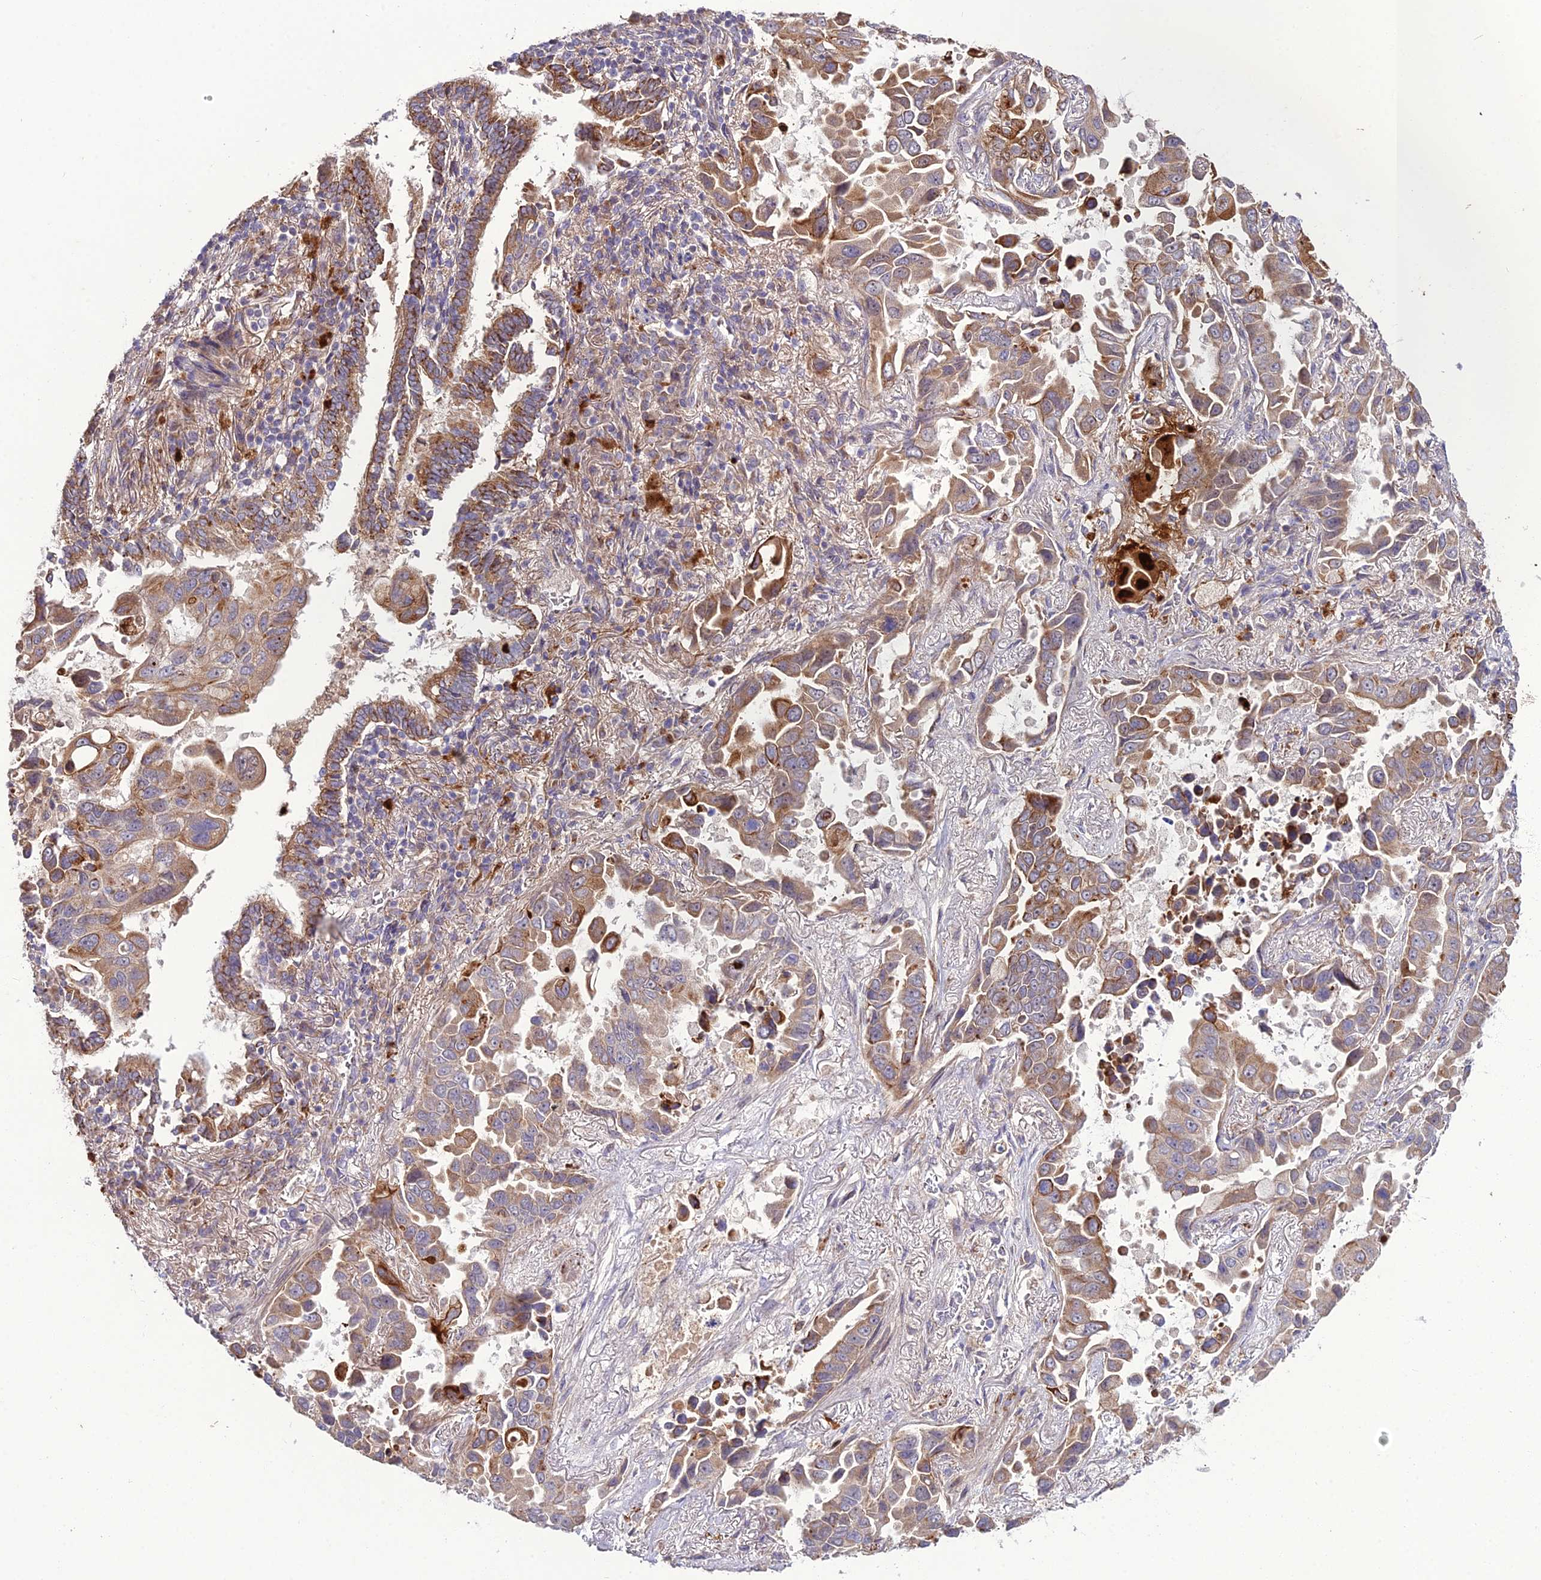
{"staining": {"intensity": "moderate", "quantity": ">75%", "location": "cytoplasmic/membranous"}, "tissue": "lung cancer", "cell_type": "Tumor cells", "image_type": "cancer", "snomed": [{"axis": "morphology", "description": "Adenocarcinoma, NOS"}, {"axis": "topography", "description": "Lung"}], "caption": "Protein analysis of lung cancer tissue shows moderate cytoplasmic/membranous staining in about >75% of tumor cells. (Brightfield microscopy of DAB IHC at high magnification).", "gene": "EID2", "patient": {"sex": "male", "age": 64}}